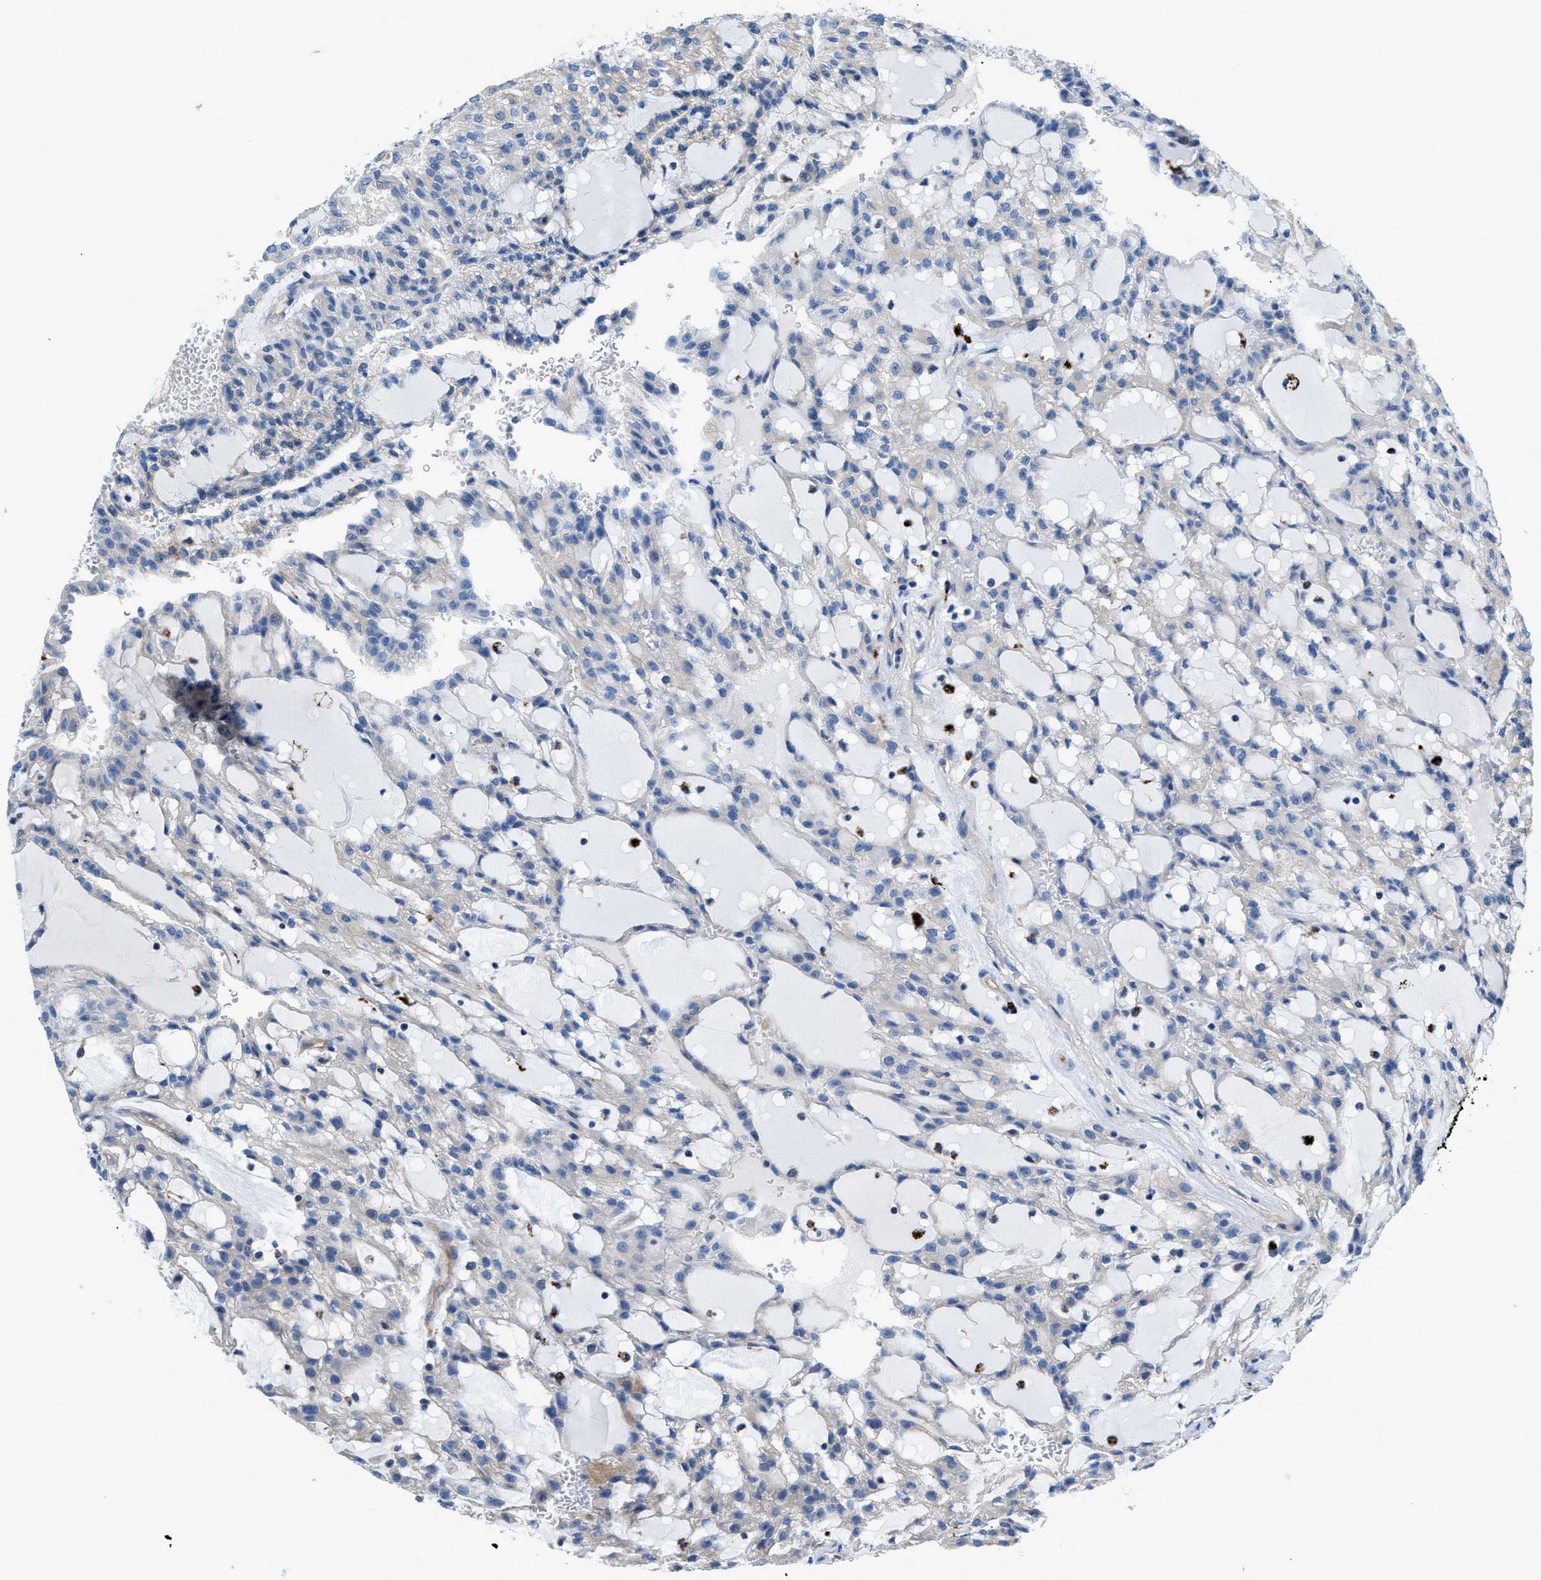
{"staining": {"intensity": "negative", "quantity": "none", "location": "none"}, "tissue": "renal cancer", "cell_type": "Tumor cells", "image_type": "cancer", "snomed": [{"axis": "morphology", "description": "Adenocarcinoma, NOS"}, {"axis": "topography", "description": "Kidney"}], "caption": "Renal cancer was stained to show a protein in brown. There is no significant expression in tumor cells.", "gene": "ORAI1", "patient": {"sex": "male", "age": 63}}